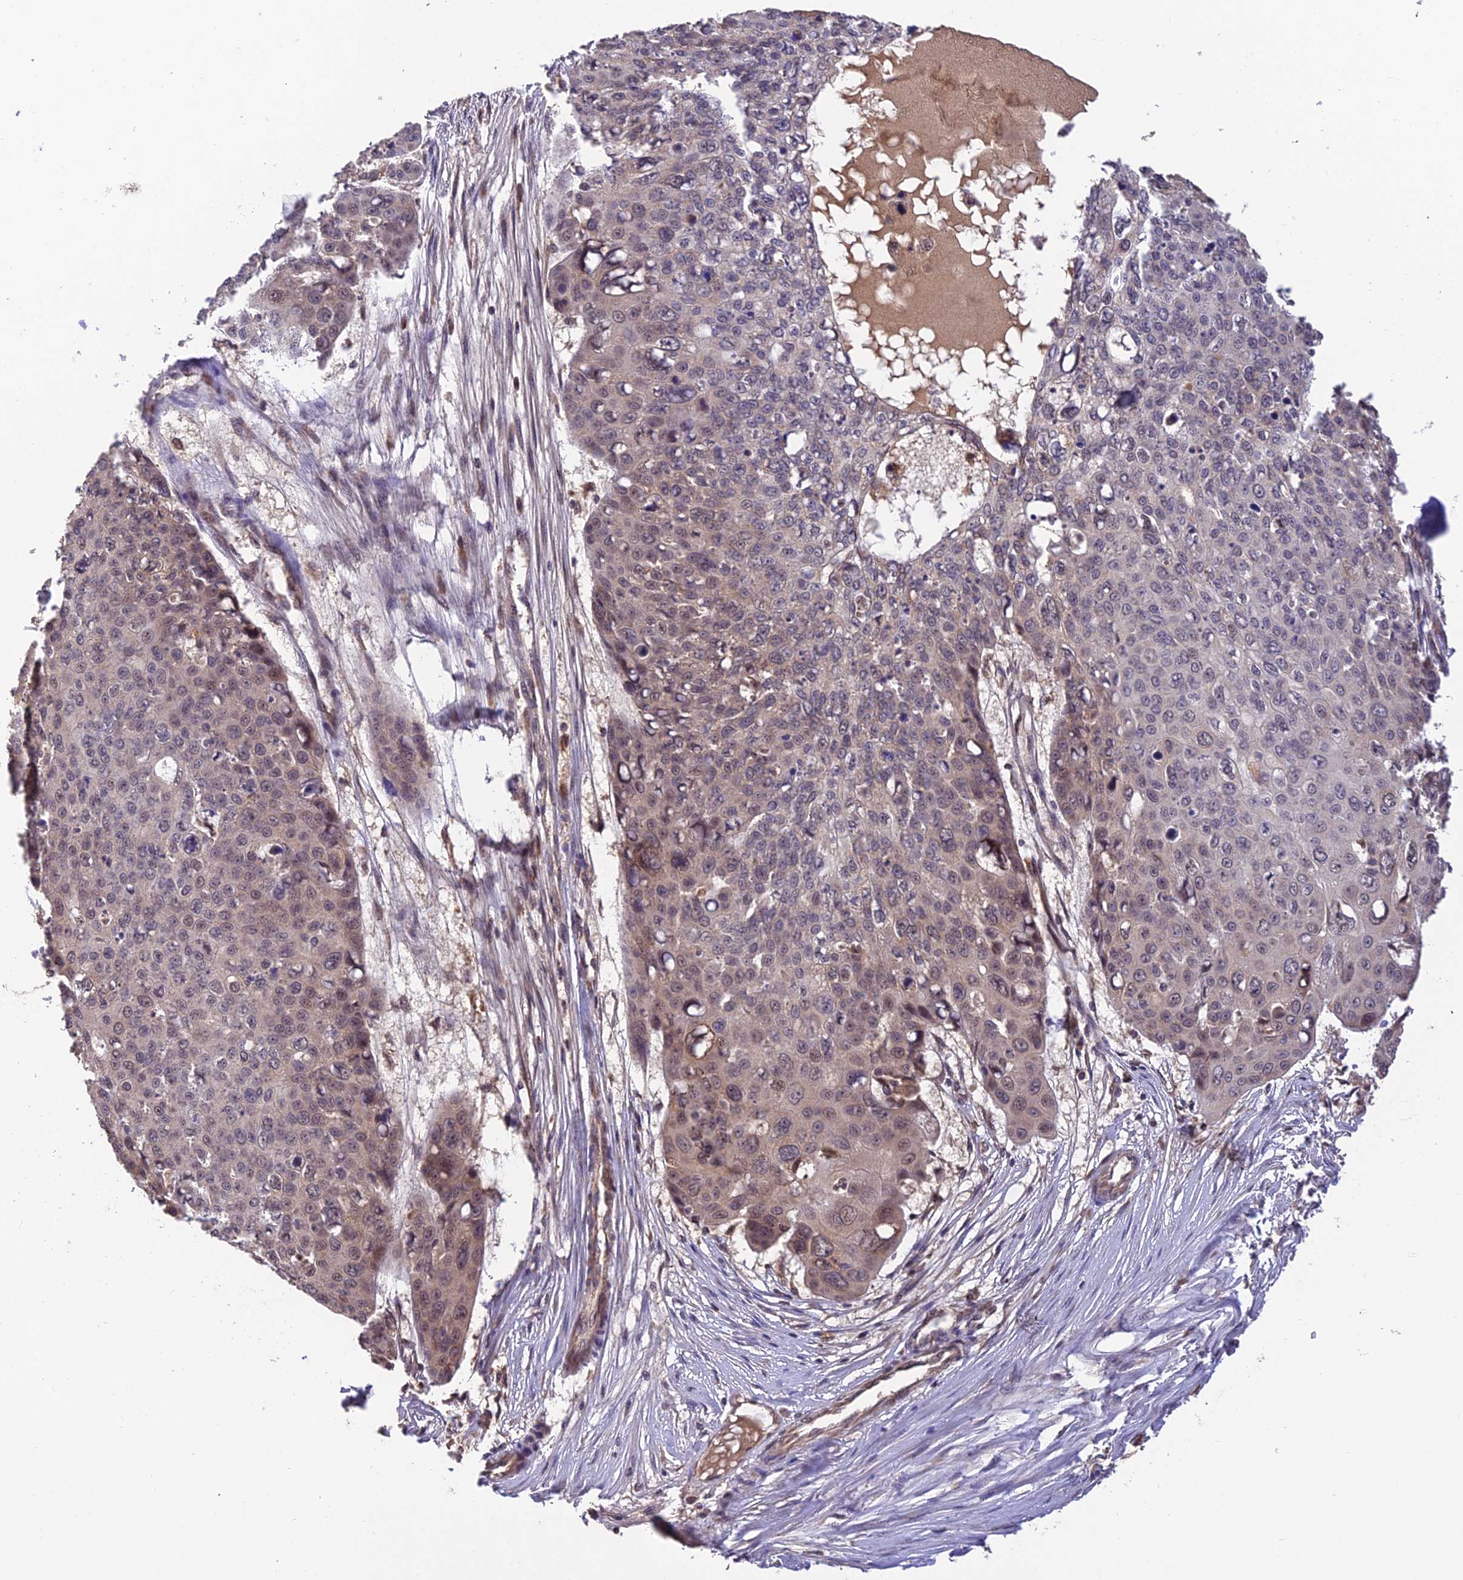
{"staining": {"intensity": "weak", "quantity": "<25%", "location": "cytoplasmic/membranous"}, "tissue": "skin cancer", "cell_type": "Tumor cells", "image_type": "cancer", "snomed": [{"axis": "morphology", "description": "Squamous cell carcinoma, NOS"}, {"axis": "topography", "description": "Skin"}], "caption": "Skin cancer (squamous cell carcinoma) was stained to show a protein in brown. There is no significant expression in tumor cells.", "gene": "MNS1", "patient": {"sex": "male", "age": 71}}